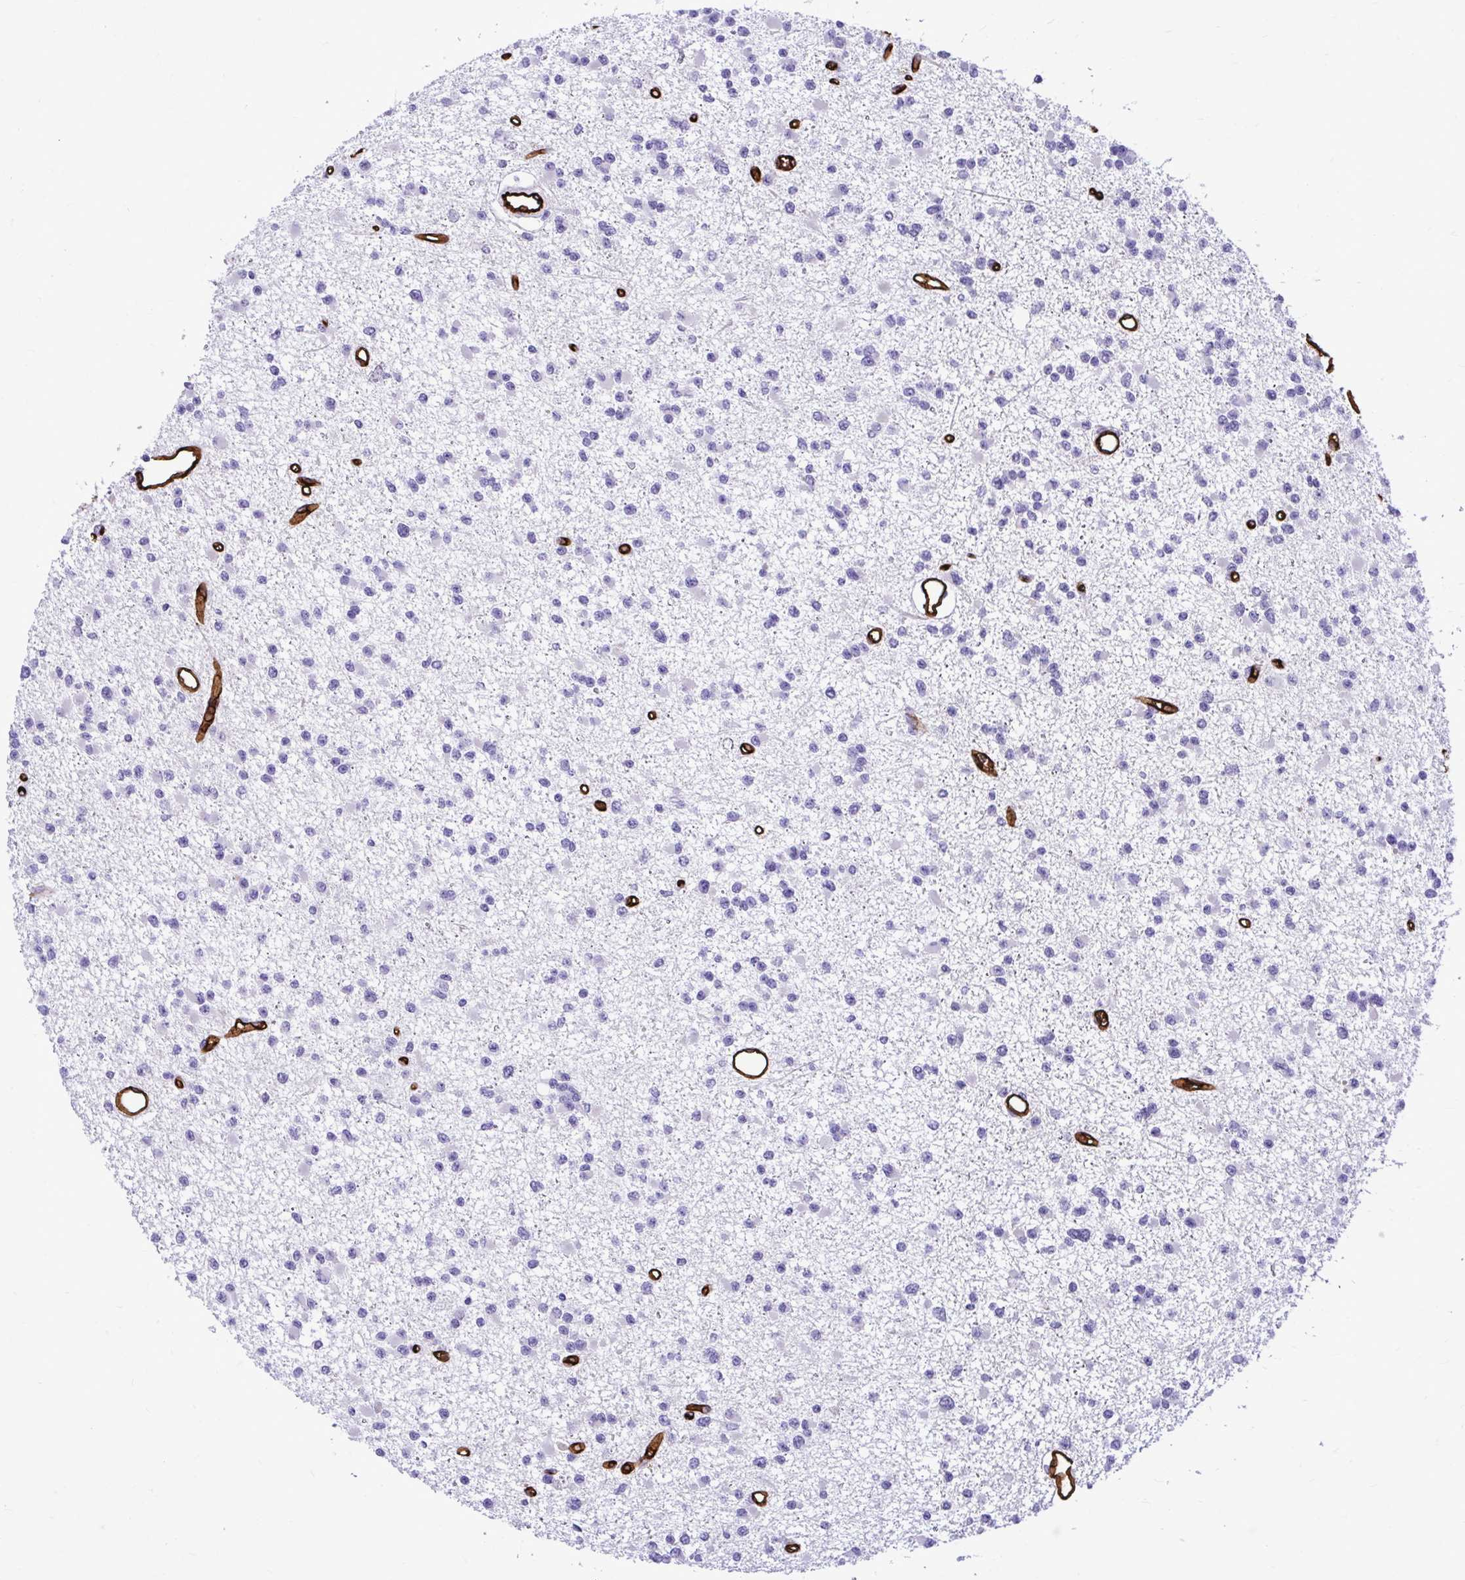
{"staining": {"intensity": "negative", "quantity": "none", "location": "none"}, "tissue": "glioma", "cell_type": "Tumor cells", "image_type": "cancer", "snomed": [{"axis": "morphology", "description": "Glioma, malignant, Low grade"}, {"axis": "topography", "description": "Brain"}], "caption": "This is a image of immunohistochemistry (IHC) staining of malignant glioma (low-grade), which shows no staining in tumor cells. The staining was performed using DAB to visualize the protein expression in brown, while the nuclei were stained in blue with hematoxylin (Magnification: 20x).", "gene": "ABCG2", "patient": {"sex": "female", "age": 22}}